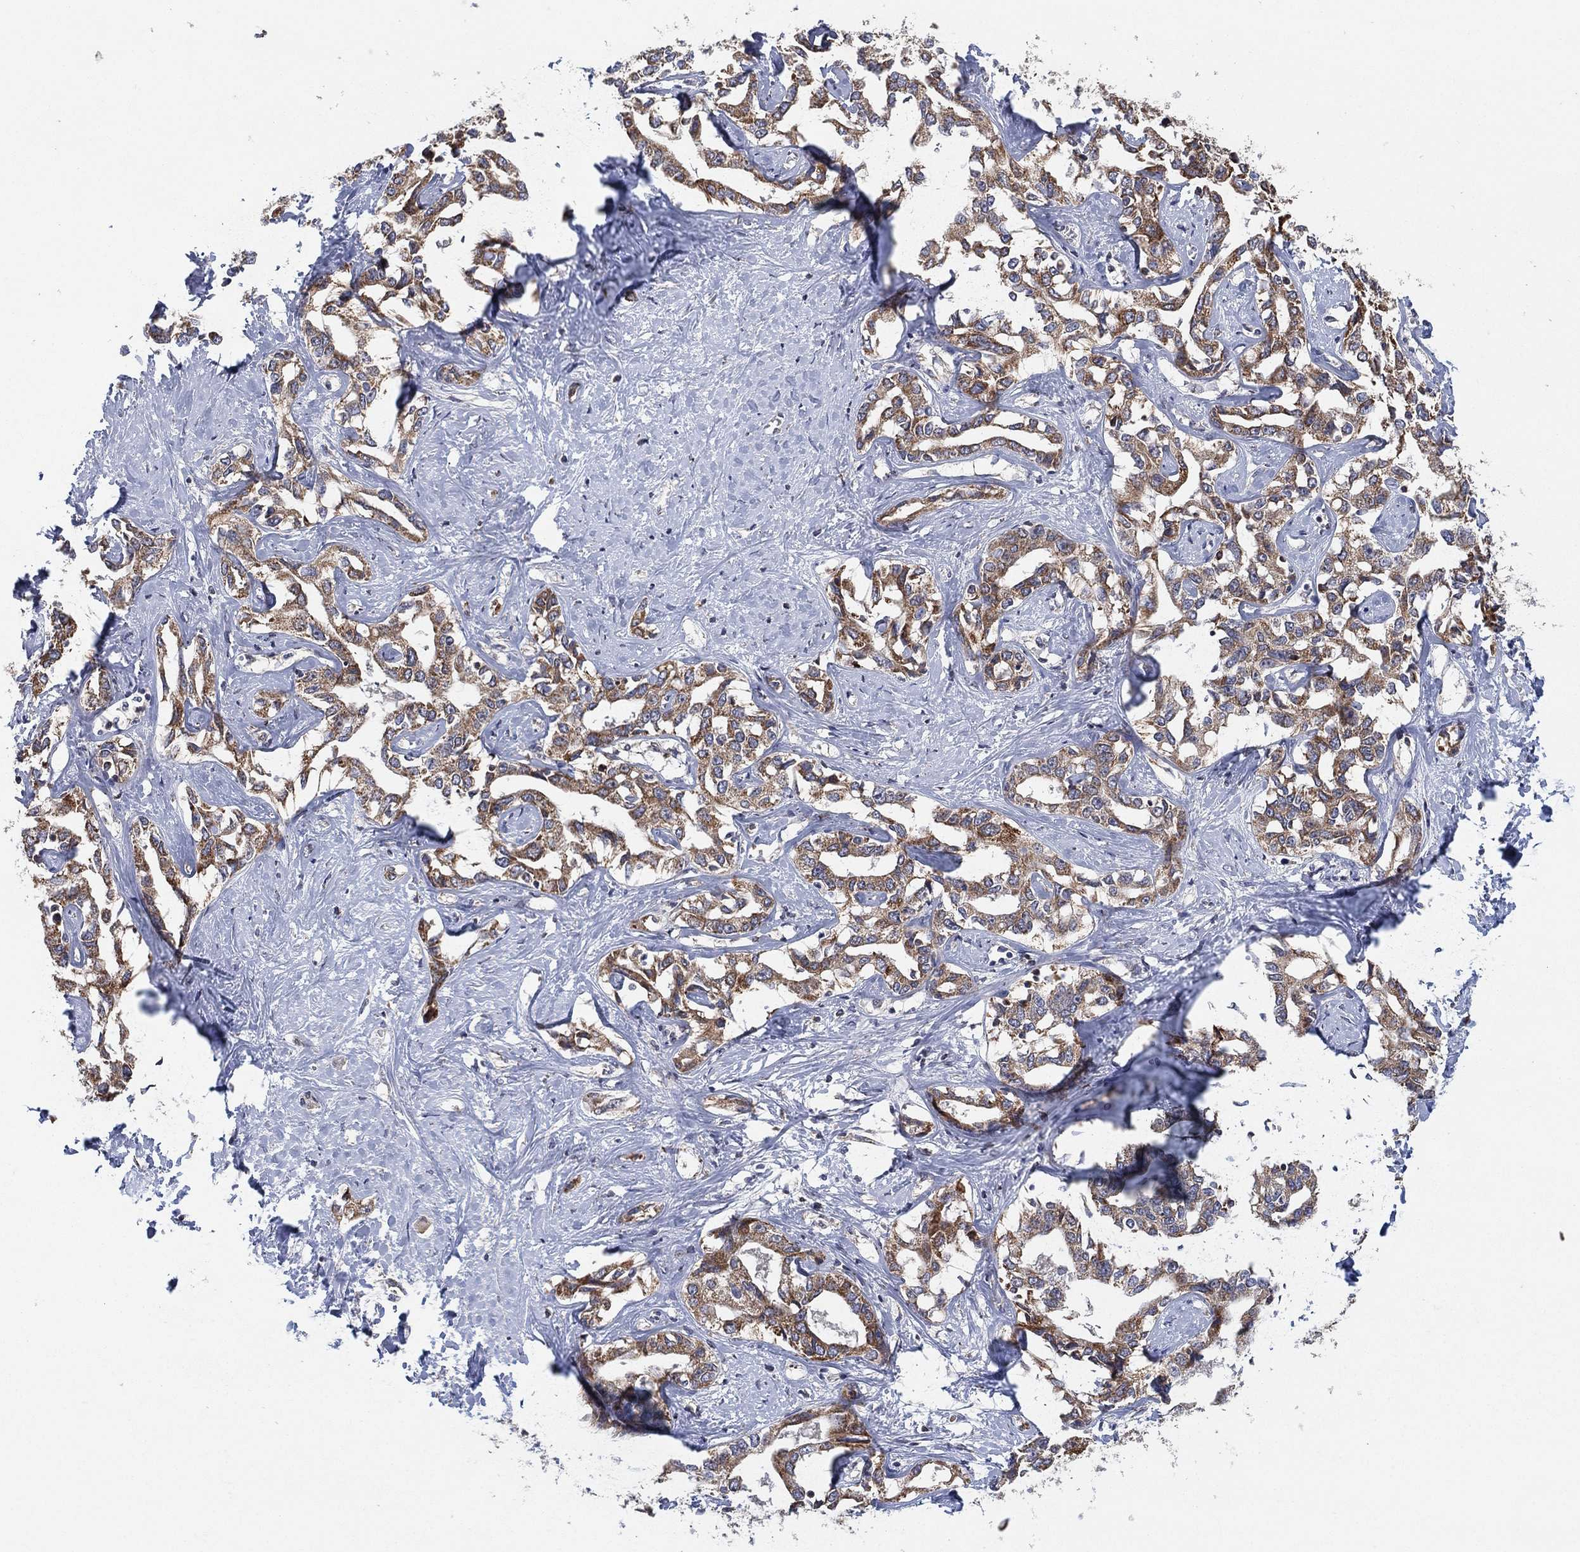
{"staining": {"intensity": "strong", "quantity": "25%-75%", "location": "cytoplasmic/membranous"}, "tissue": "liver cancer", "cell_type": "Tumor cells", "image_type": "cancer", "snomed": [{"axis": "morphology", "description": "Cholangiocarcinoma"}, {"axis": "topography", "description": "Liver"}], "caption": "High-magnification brightfield microscopy of liver cholangiocarcinoma stained with DAB (3,3'-diaminobenzidine) (brown) and counterstained with hematoxylin (blue). tumor cells exhibit strong cytoplasmic/membranous staining is present in about25%-75% of cells.", "gene": "PSMG4", "patient": {"sex": "male", "age": 59}}